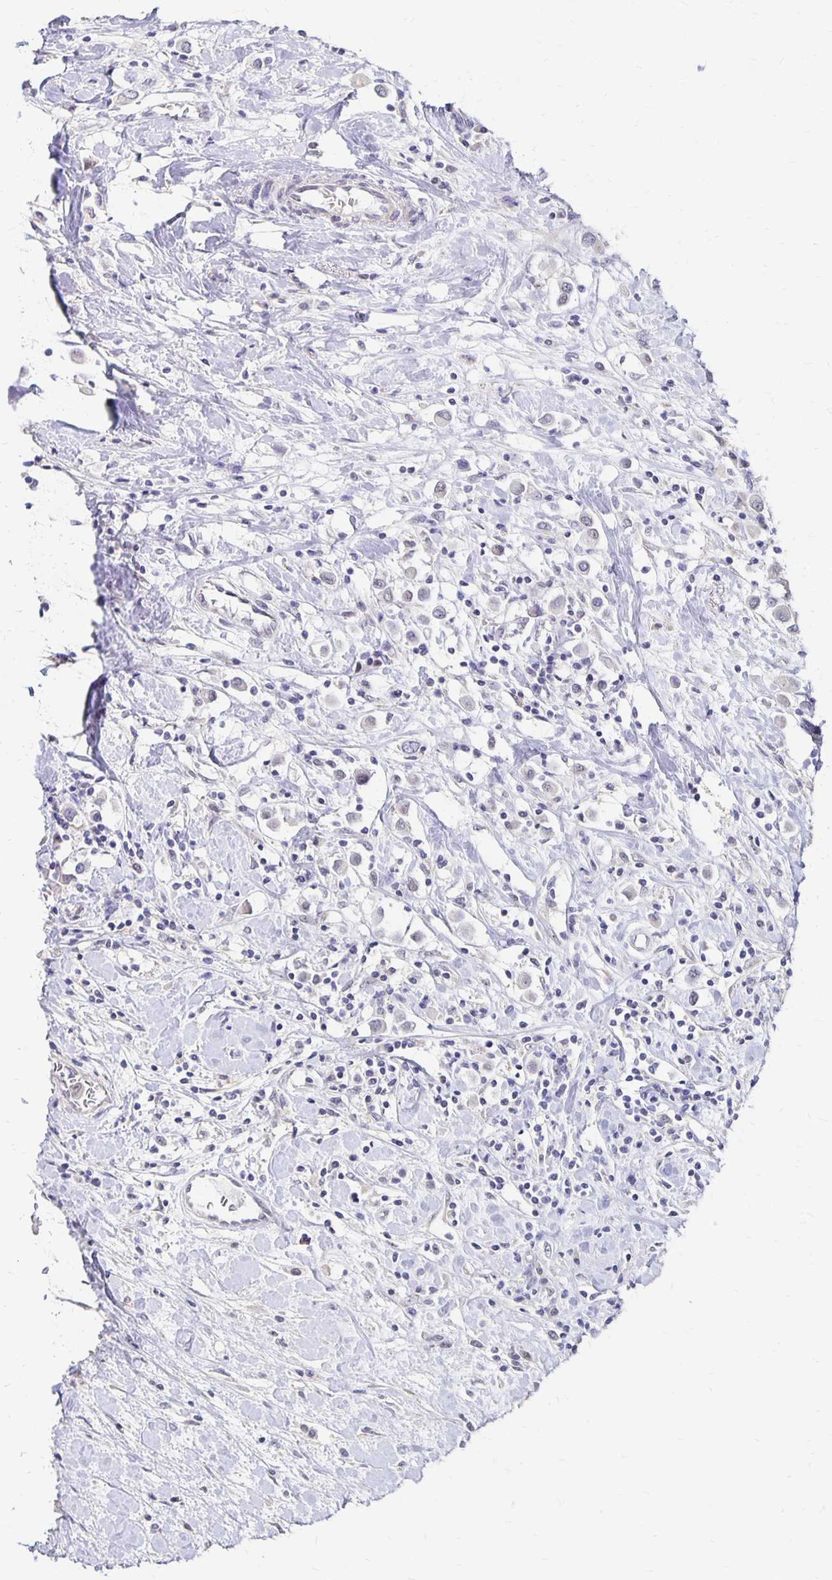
{"staining": {"intensity": "negative", "quantity": "none", "location": "none"}, "tissue": "breast cancer", "cell_type": "Tumor cells", "image_type": "cancer", "snomed": [{"axis": "morphology", "description": "Duct carcinoma"}, {"axis": "topography", "description": "Breast"}], "caption": "Immunohistochemistry photomicrograph of breast cancer (intraductal carcinoma) stained for a protein (brown), which exhibits no expression in tumor cells.", "gene": "ATOSB", "patient": {"sex": "female", "age": 61}}